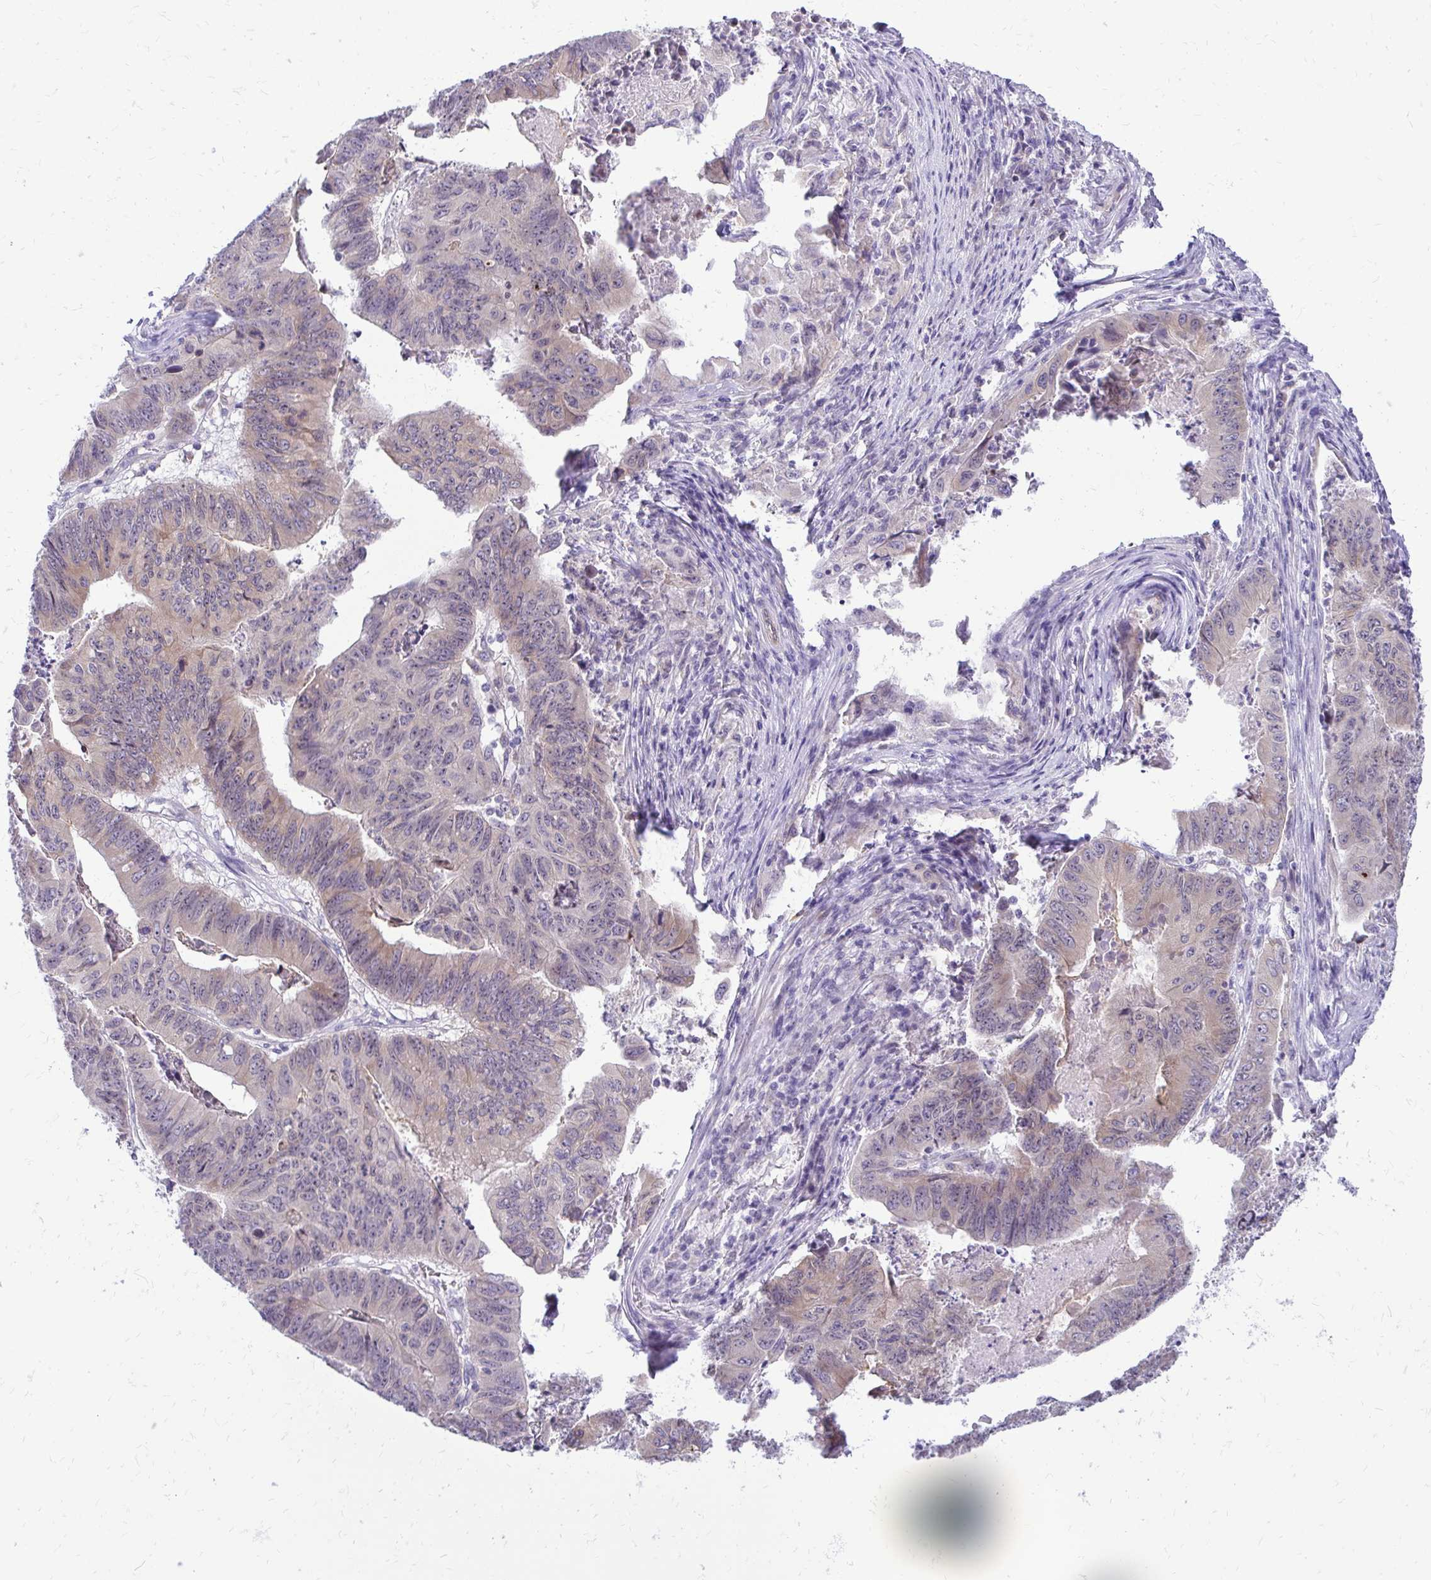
{"staining": {"intensity": "weak", "quantity": "25%-75%", "location": "cytoplasmic/membranous,nuclear"}, "tissue": "stomach cancer", "cell_type": "Tumor cells", "image_type": "cancer", "snomed": [{"axis": "morphology", "description": "Adenocarcinoma, NOS"}, {"axis": "topography", "description": "Stomach, lower"}], "caption": "This photomicrograph exhibits stomach cancer (adenocarcinoma) stained with immunohistochemistry to label a protein in brown. The cytoplasmic/membranous and nuclear of tumor cells show weak positivity for the protein. Nuclei are counter-stained blue.", "gene": "NIFK", "patient": {"sex": "male", "age": 77}}